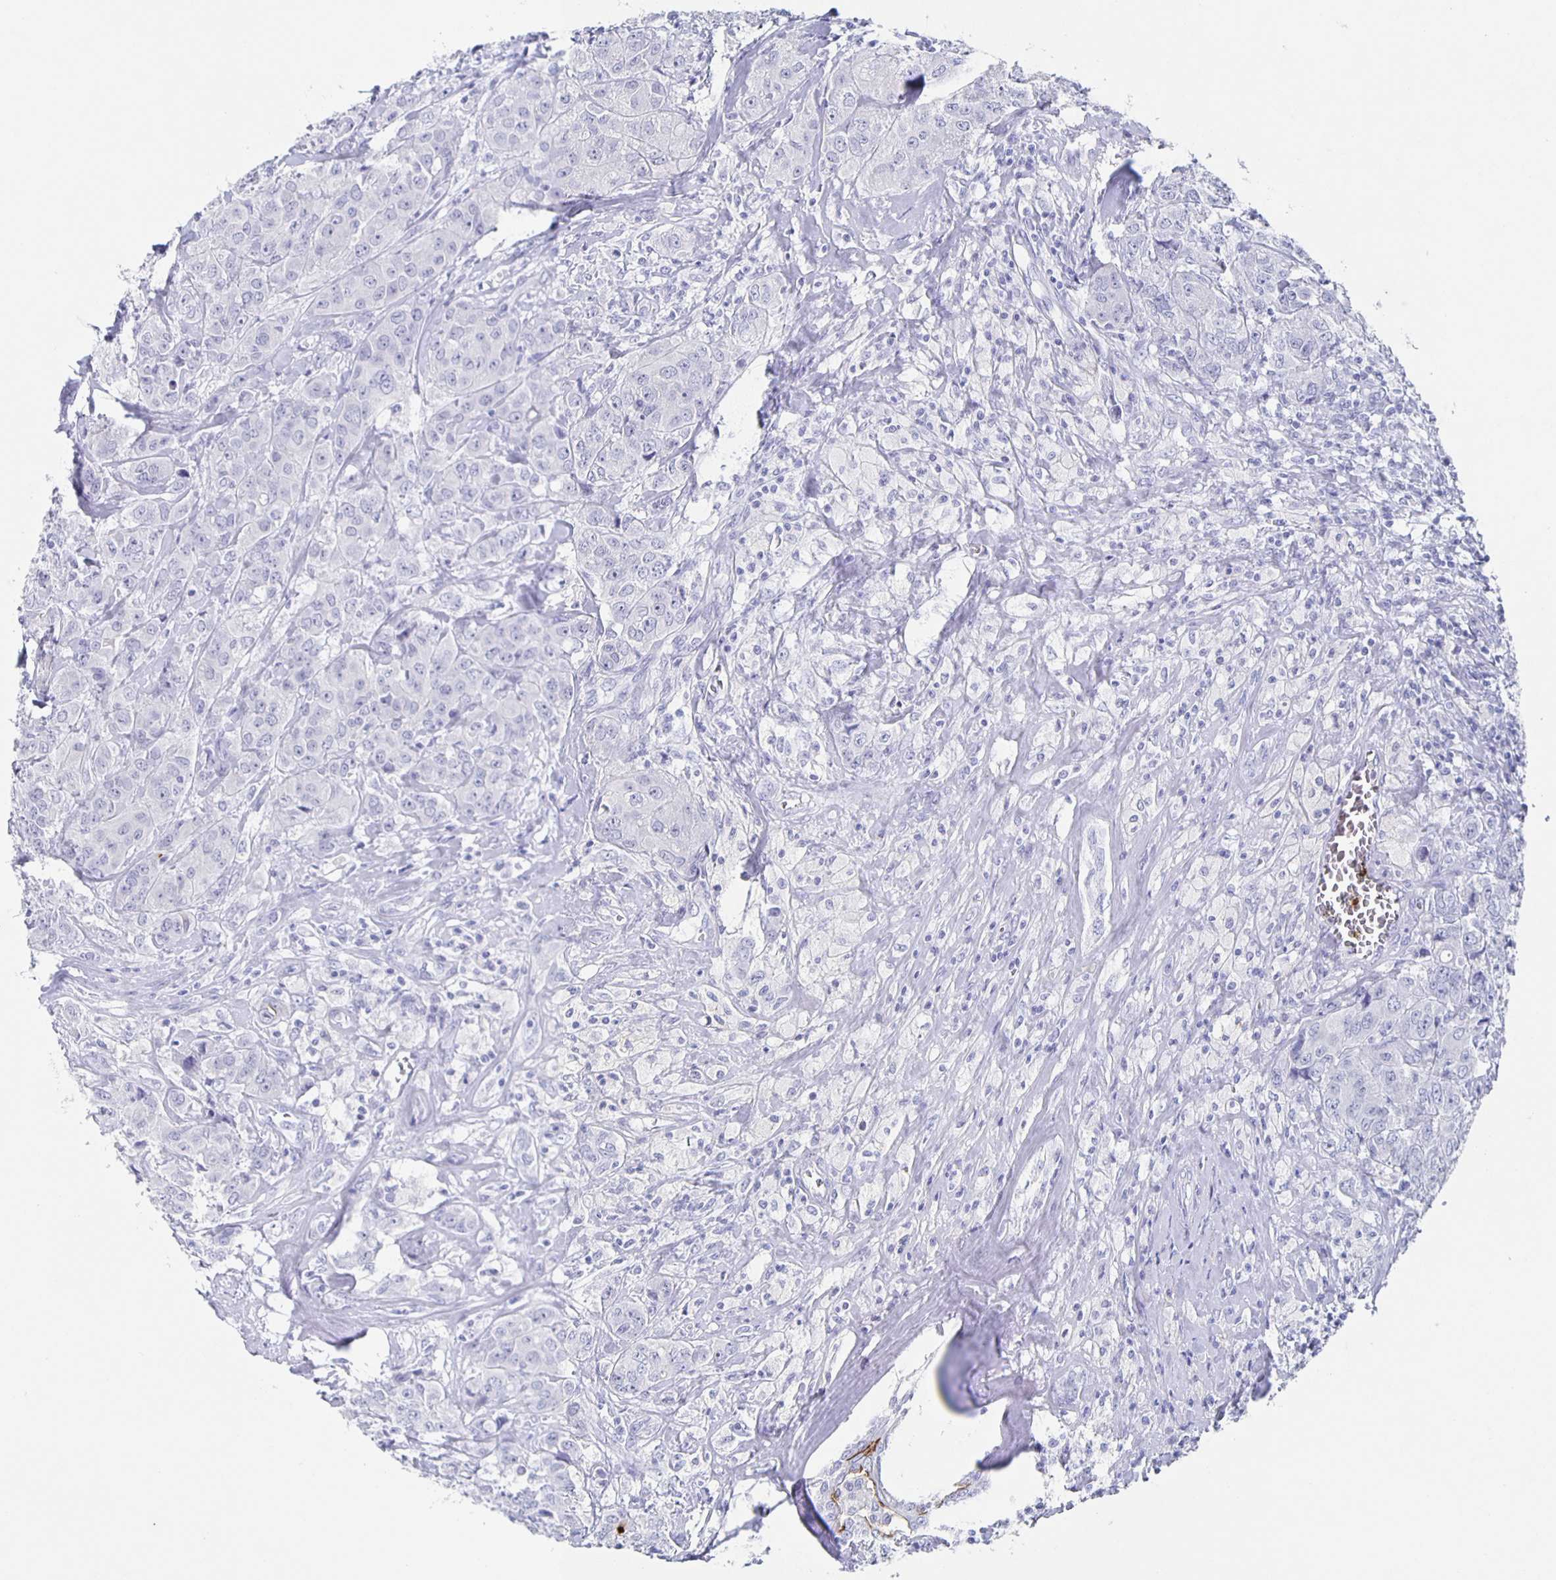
{"staining": {"intensity": "negative", "quantity": "none", "location": "none"}, "tissue": "breast cancer", "cell_type": "Tumor cells", "image_type": "cancer", "snomed": [{"axis": "morphology", "description": "Normal tissue, NOS"}, {"axis": "morphology", "description": "Duct carcinoma"}, {"axis": "topography", "description": "Breast"}], "caption": "Breast cancer was stained to show a protein in brown. There is no significant expression in tumor cells. (Brightfield microscopy of DAB (3,3'-diaminobenzidine) immunohistochemistry at high magnification).", "gene": "SLC34A2", "patient": {"sex": "female", "age": 43}}